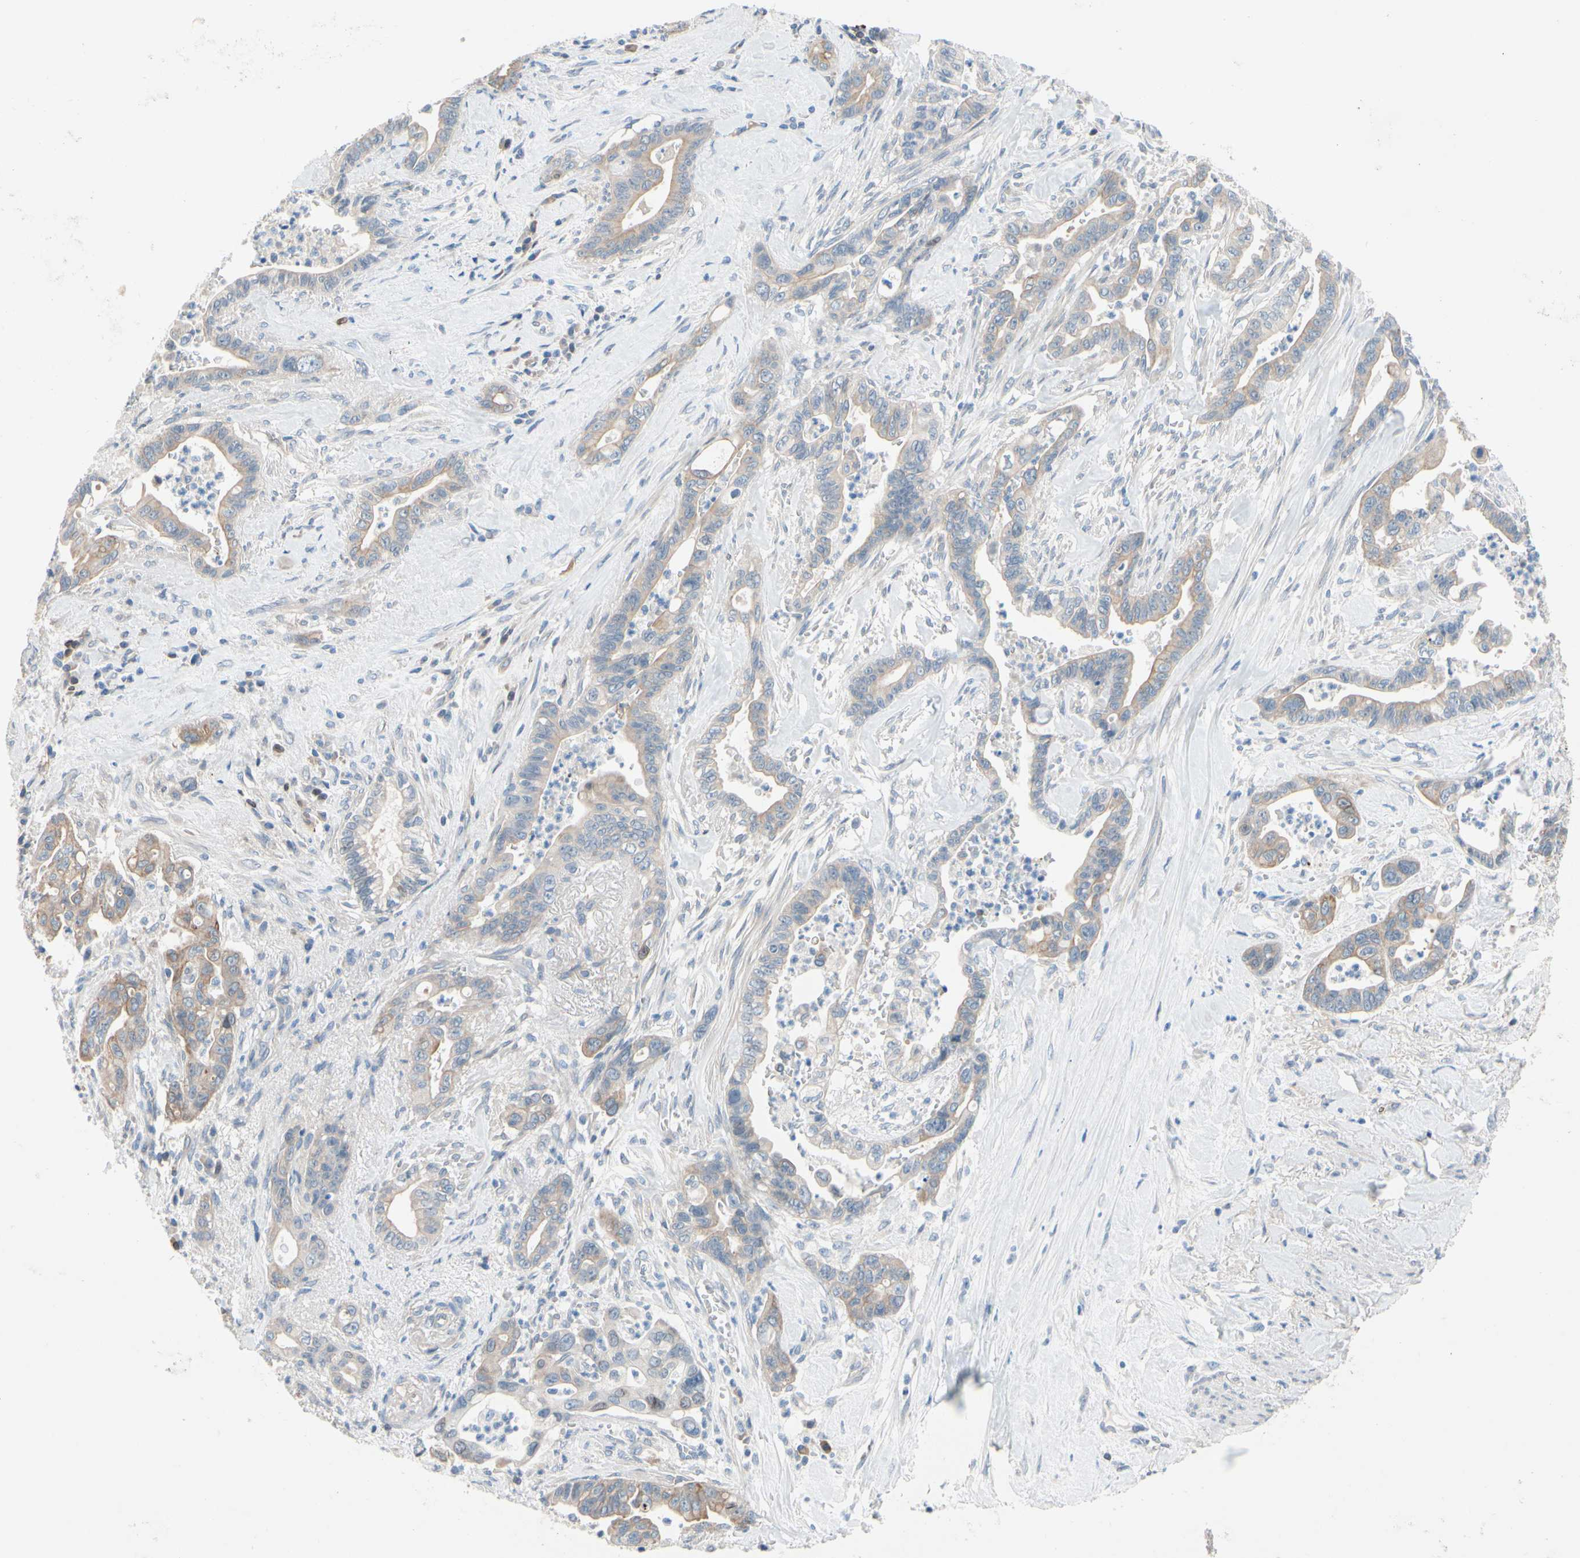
{"staining": {"intensity": "weak", "quantity": "25%-75%", "location": "cytoplasmic/membranous"}, "tissue": "pancreatic cancer", "cell_type": "Tumor cells", "image_type": "cancer", "snomed": [{"axis": "morphology", "description": "Adenocarcinoma, NOS"}, {"axis": "topography", "description": "Pancreas"}], "caption": "This histopathology image shows pancreatic cancer (adenocarcinoma) stained with IHC to label a protein in brown. The cytoplasmic/membranous of tumor cells show weak positivity for the protein. Nuclei are counter-stained blue.", "gene": "ZNF132", "patient": {"sex": "male", "age": 70}}